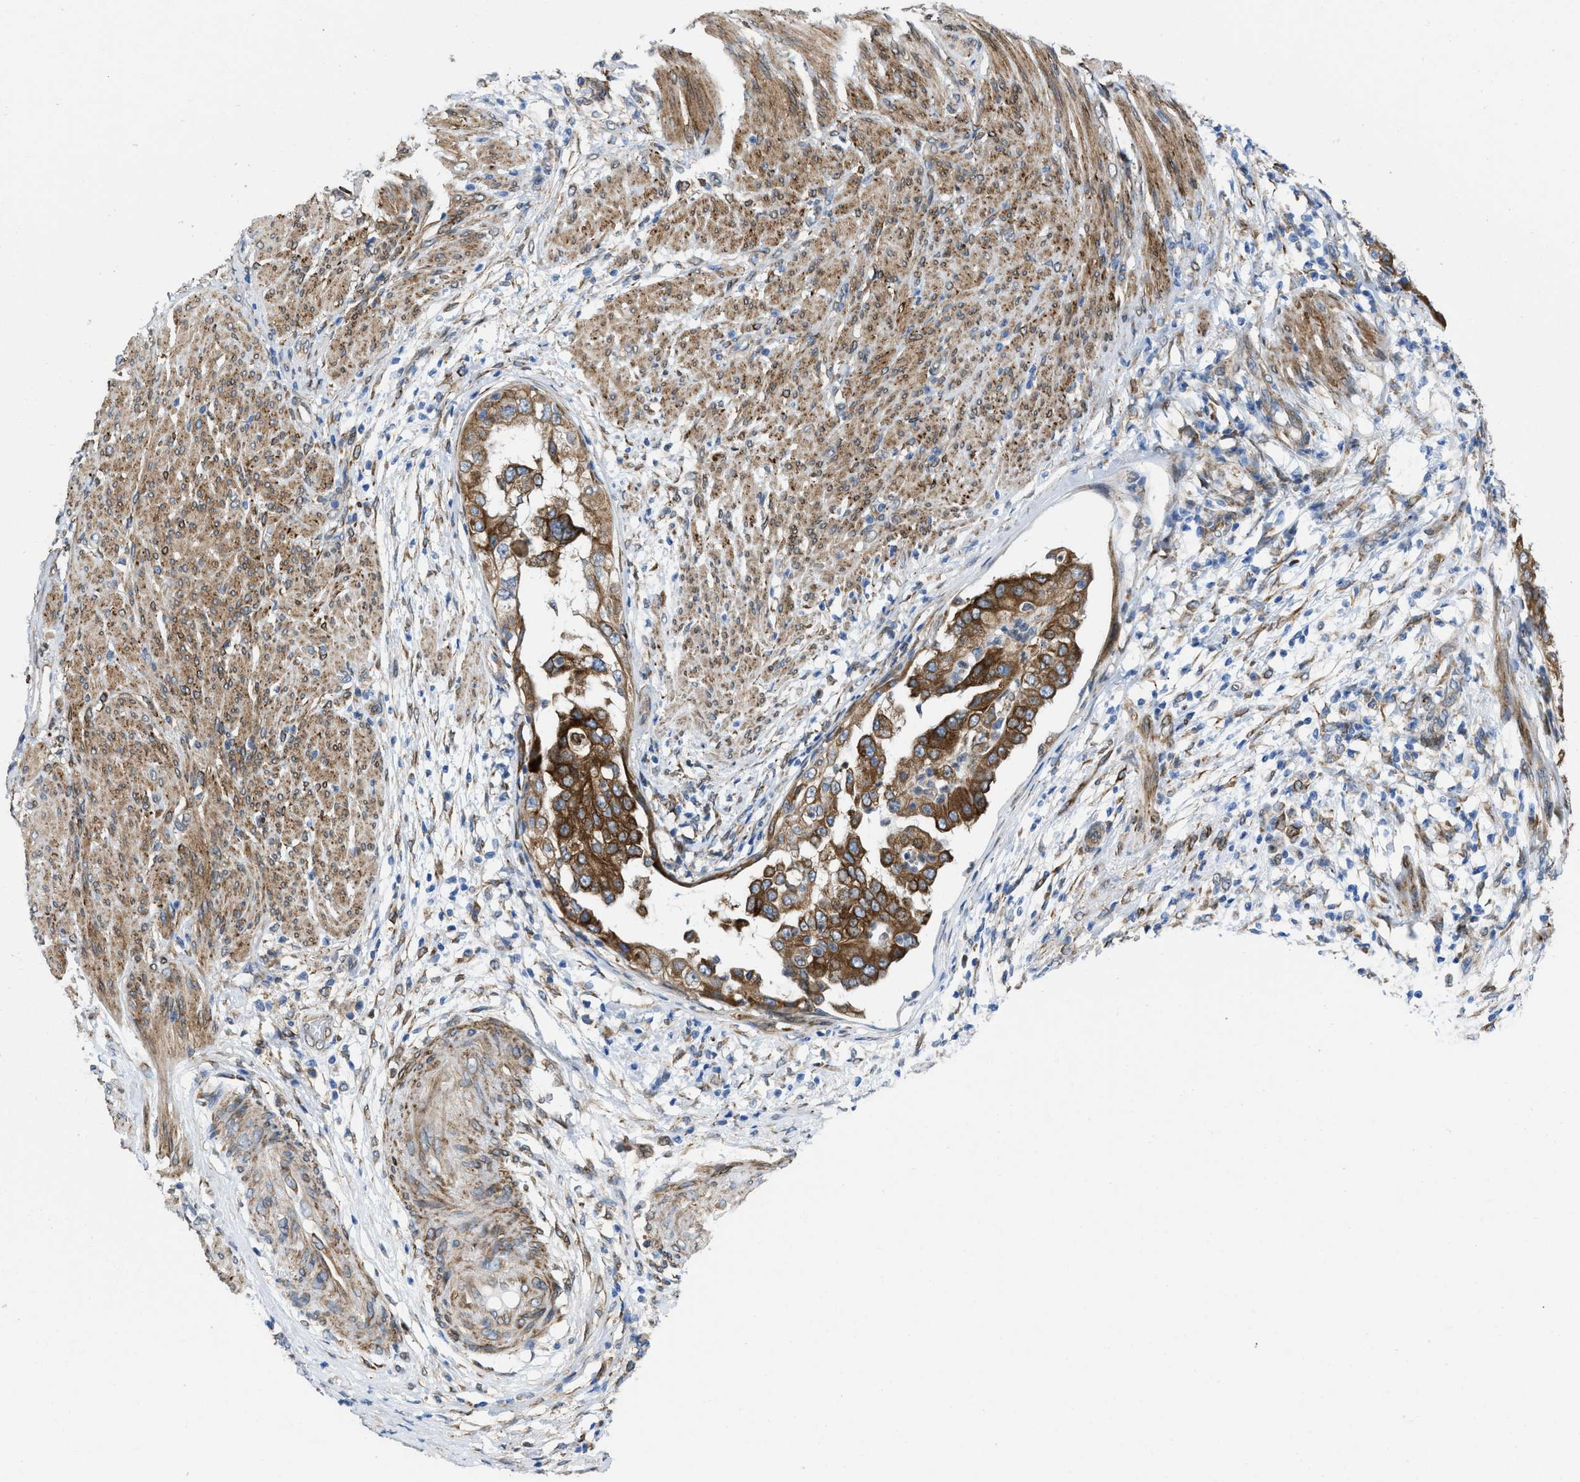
{"staining": {"intensity": "strong", "quantity": ">75%", "location": "cytoplasmic/membranous"}, "tissue": "endometrial cancer", "cell_type": "Tumor cells", "image_type": "cancer", "snomed": [{"axis": "morphology", "description": "Adenocarcinoma, NOS"}, {"axis": "topography", "description": "Endometrium"}], "caption": "Immunohistochemistry of endometrial adenocarcinoma displays high levels of strong cytoplasmic/membranous staining in about >75% of tumor cells.", "gene": "ERLIN2", "patient": {"sex": "female", "age": 85}}